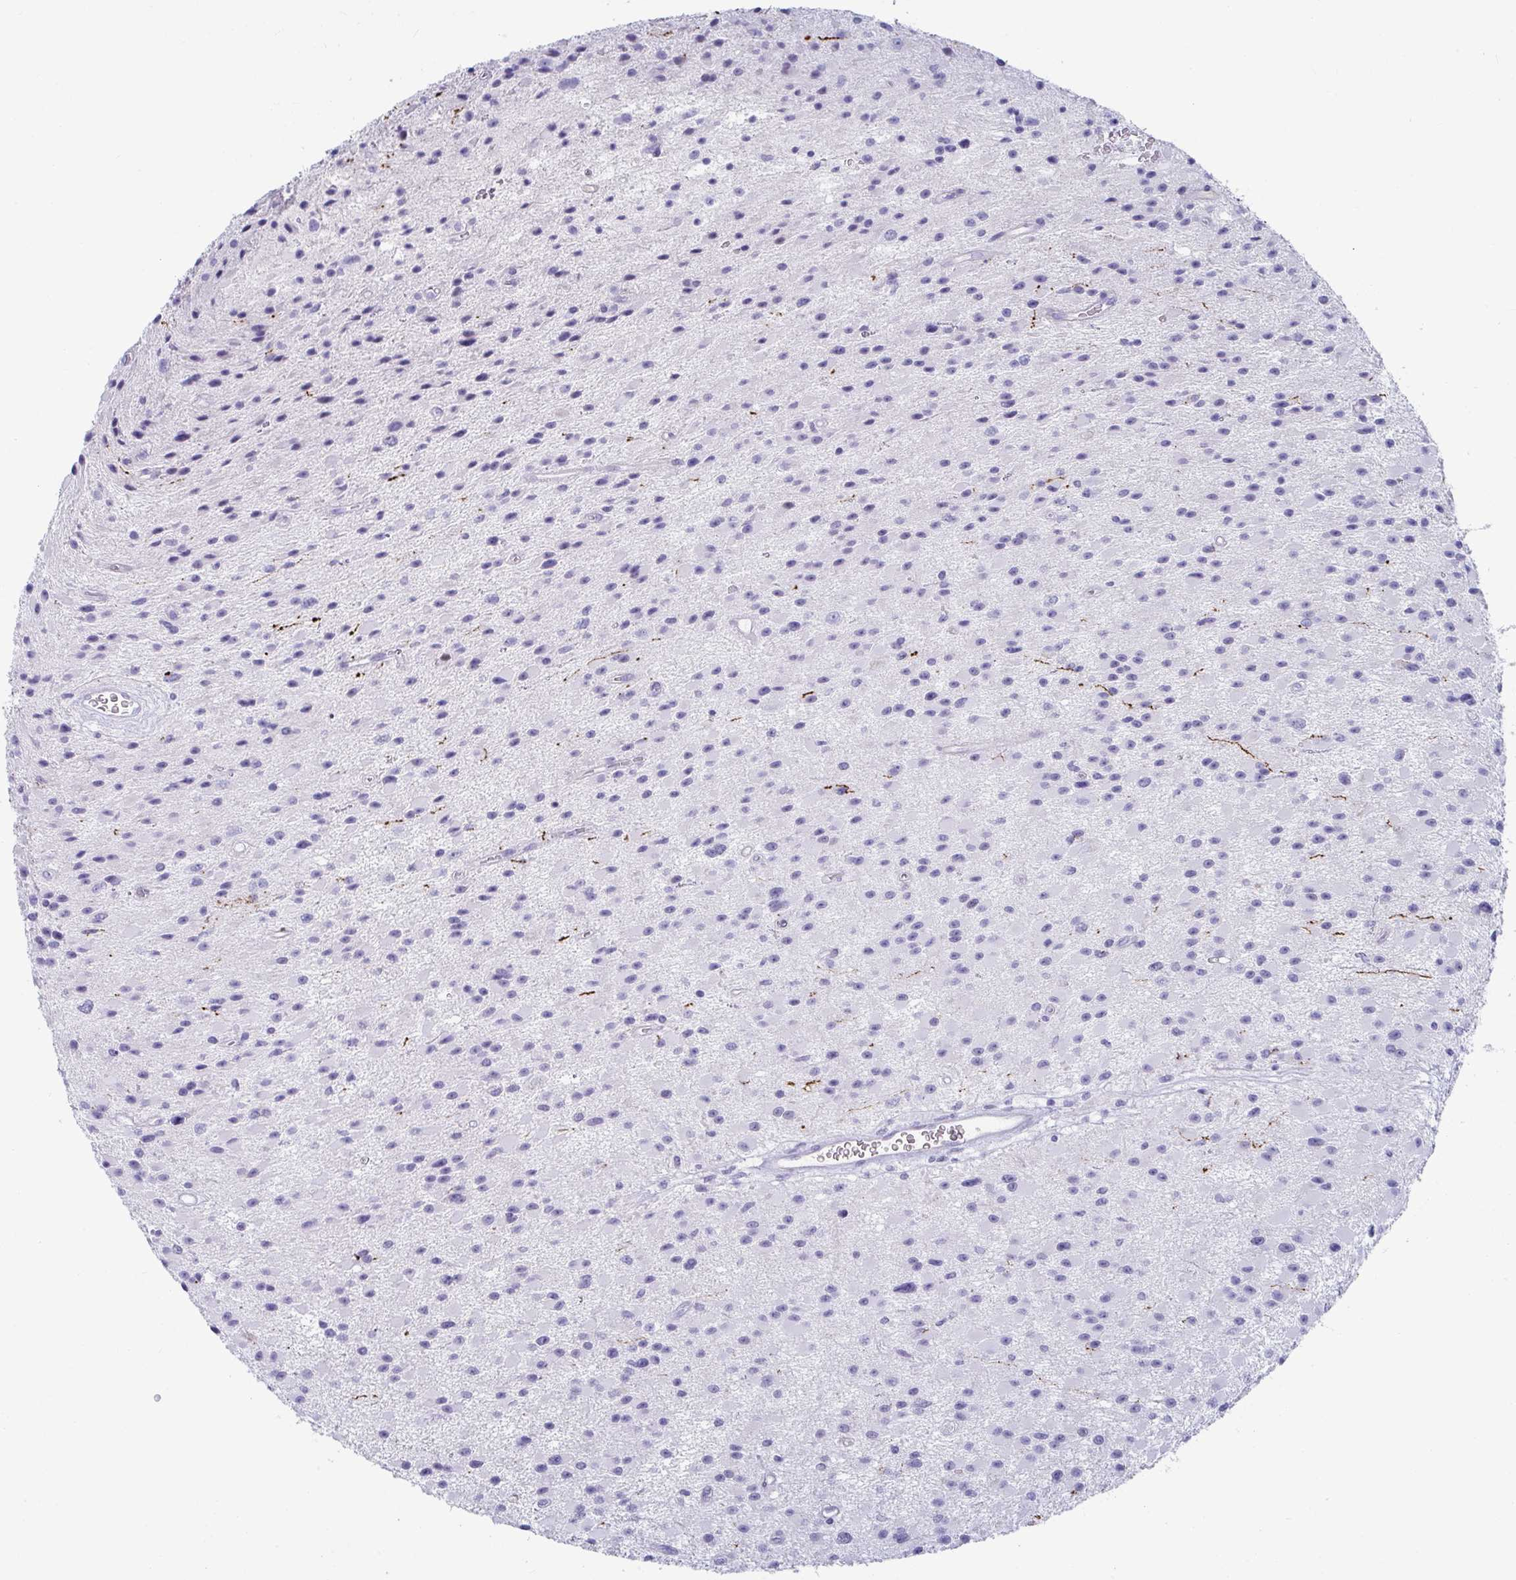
{"staining": {"intensity": "negative", "quantity": "none", "location": "none"}, "tissue": "glioma", "cell_type": "Tumor cells", "image_type": "cancer", "snomed": [{"axis": "morphology", "description": "Glioma, malignant, High grade"}, {"axis": "topography", "description": "Brain"}], "caption": "An image of glioma stained for a protein reveals no brown staining in tumor cells. Brightfield microscopy of IHC stained with DAB (brown) and hematoxylin (blue), captured at high magnification.", "gene": "NPY", "patient": {"sex": "male", "age": 29}}